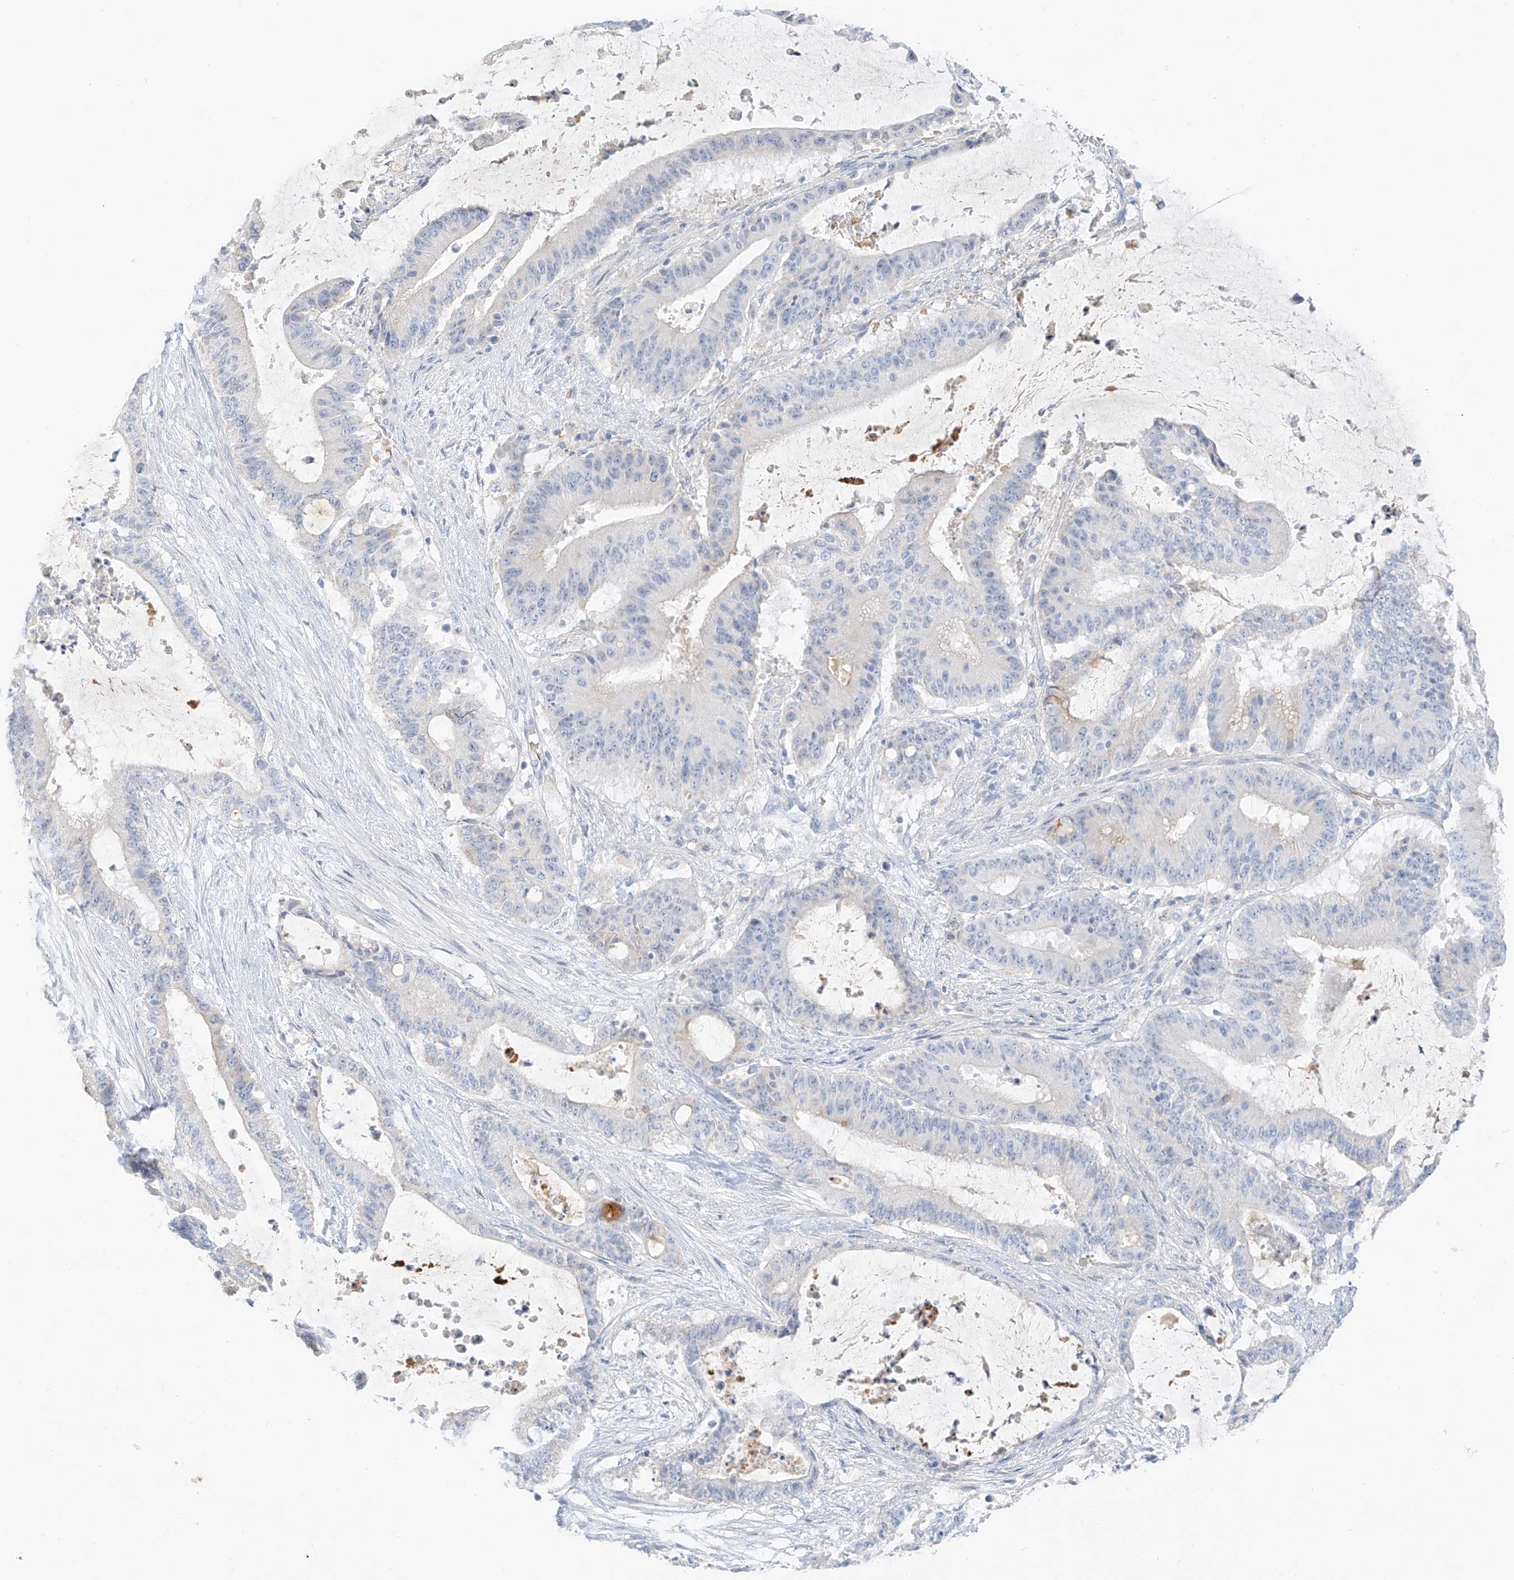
{"staining": {"intensity": "negative", "quantity": "none", "location": "none"}, "tissue": "liver cancer", "cell_type": "Tumor cells", "image_type": "cancer", "snomed": [{"axis": "morphology", "description": "Normal tissue, NOS"}, {"axis": "morphology", "description": "Cholangiocarcinoma"}, {"axis": "topography", "description": "Liver"}, {"axis": "topography", "description": "Peripheral nerve tissue"}], "caption": "This is a micrograph of immunohistochemistry (IHC) staining of liver cholangiocarcinoma, which shows no positivity in tumor cells.", "gene": "PGC", "patient": {"sex": "female", "age": 73}}